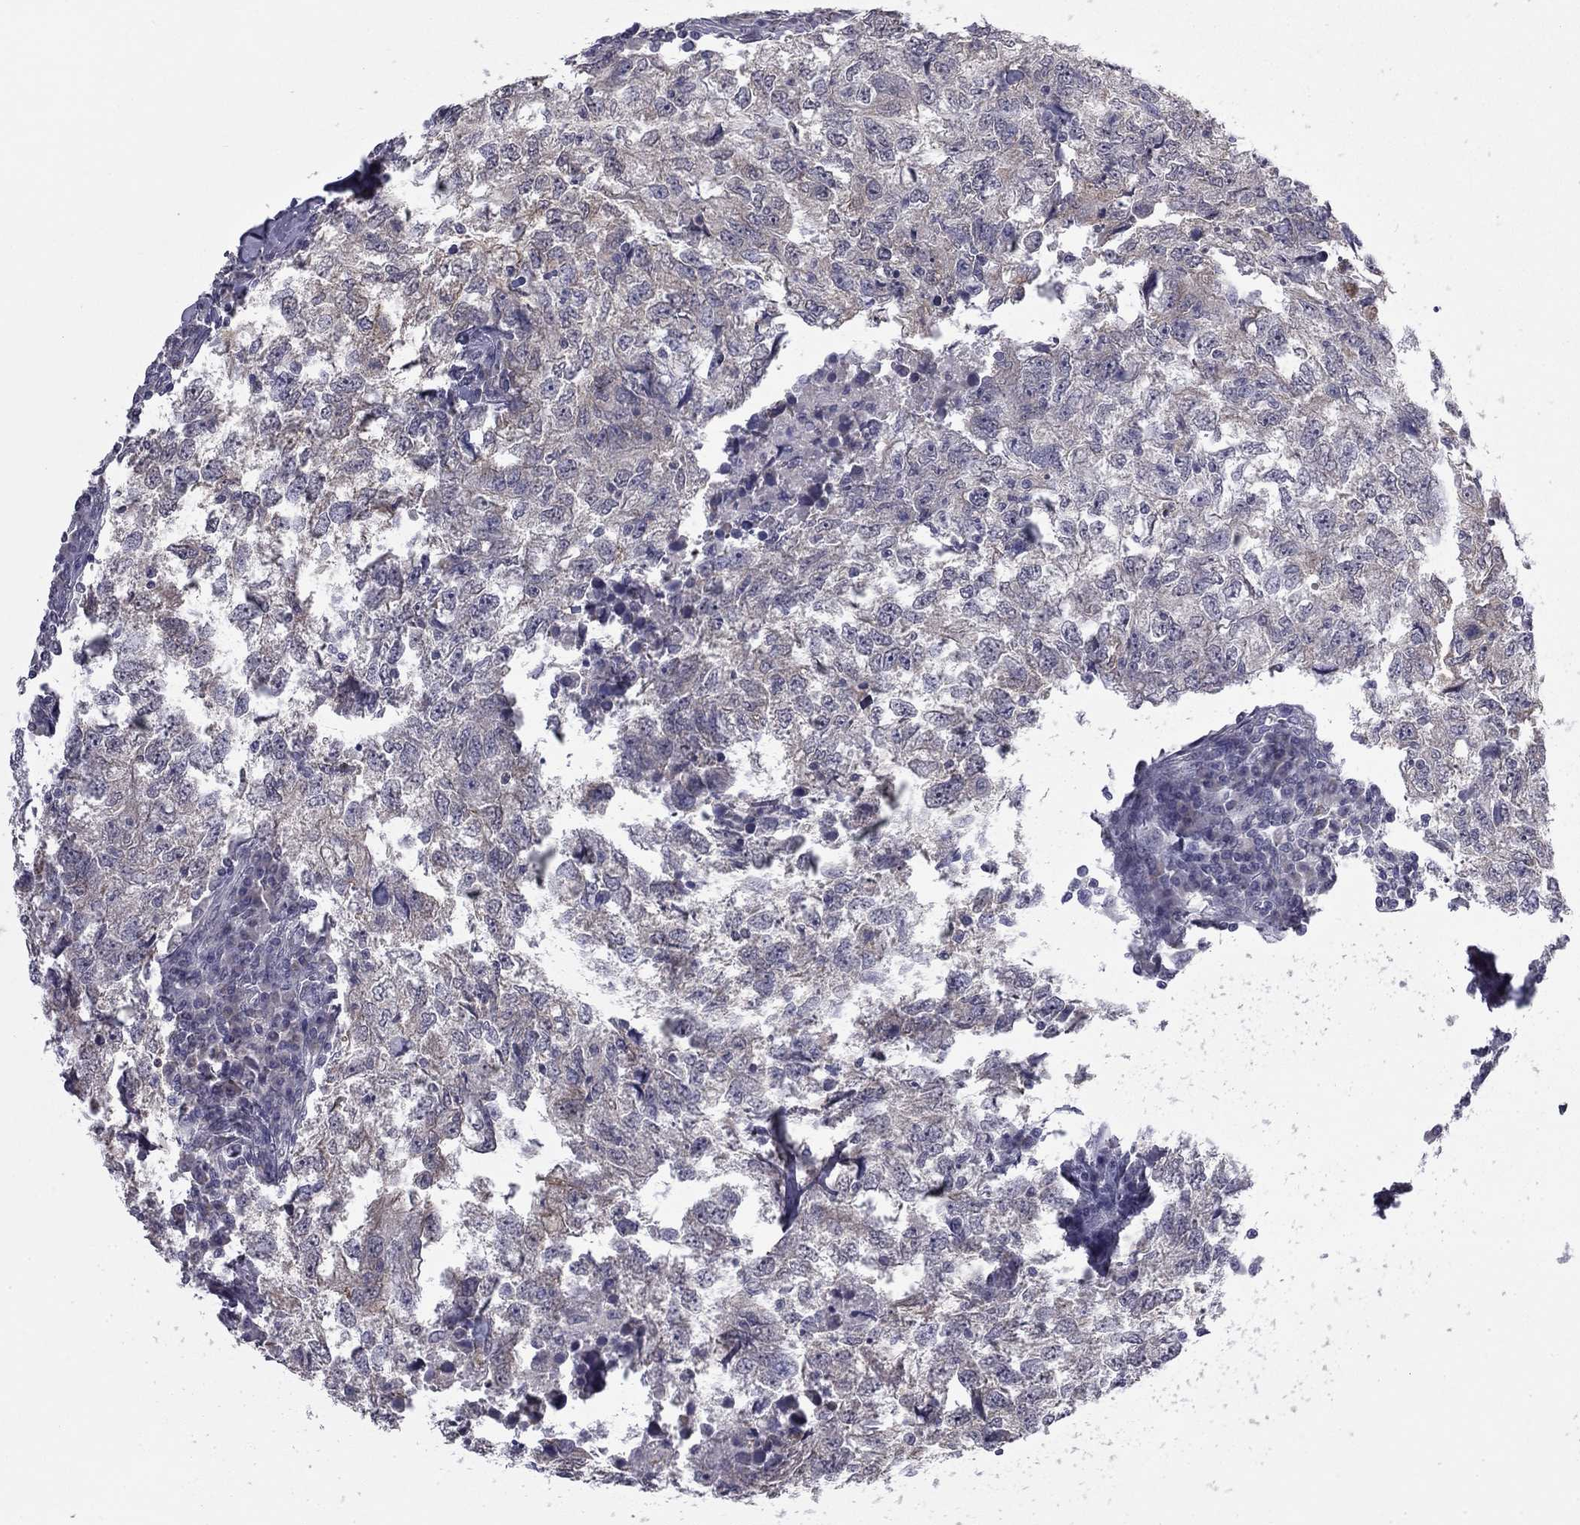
{"staining": {"intensity": "weak", "quantity": "<25%", "location": "cytoplasmic/membranous"}, "tissue": "breast cancer", "cell_type": "Tumor cells", "image_type": "cancer", "snomed": [{"axis": "morphology", "description": "Duct carcinoma"}, {"axis": "topography", "description": "Breast"}], "caption": "A high-resolution micrograph shows immunohistochemistry staining of breast intraductal carcinoma, which displays no significant staining in tumor cells.", "gene": "PRRT2", "patient": {"sex": "female", "age": 30}}